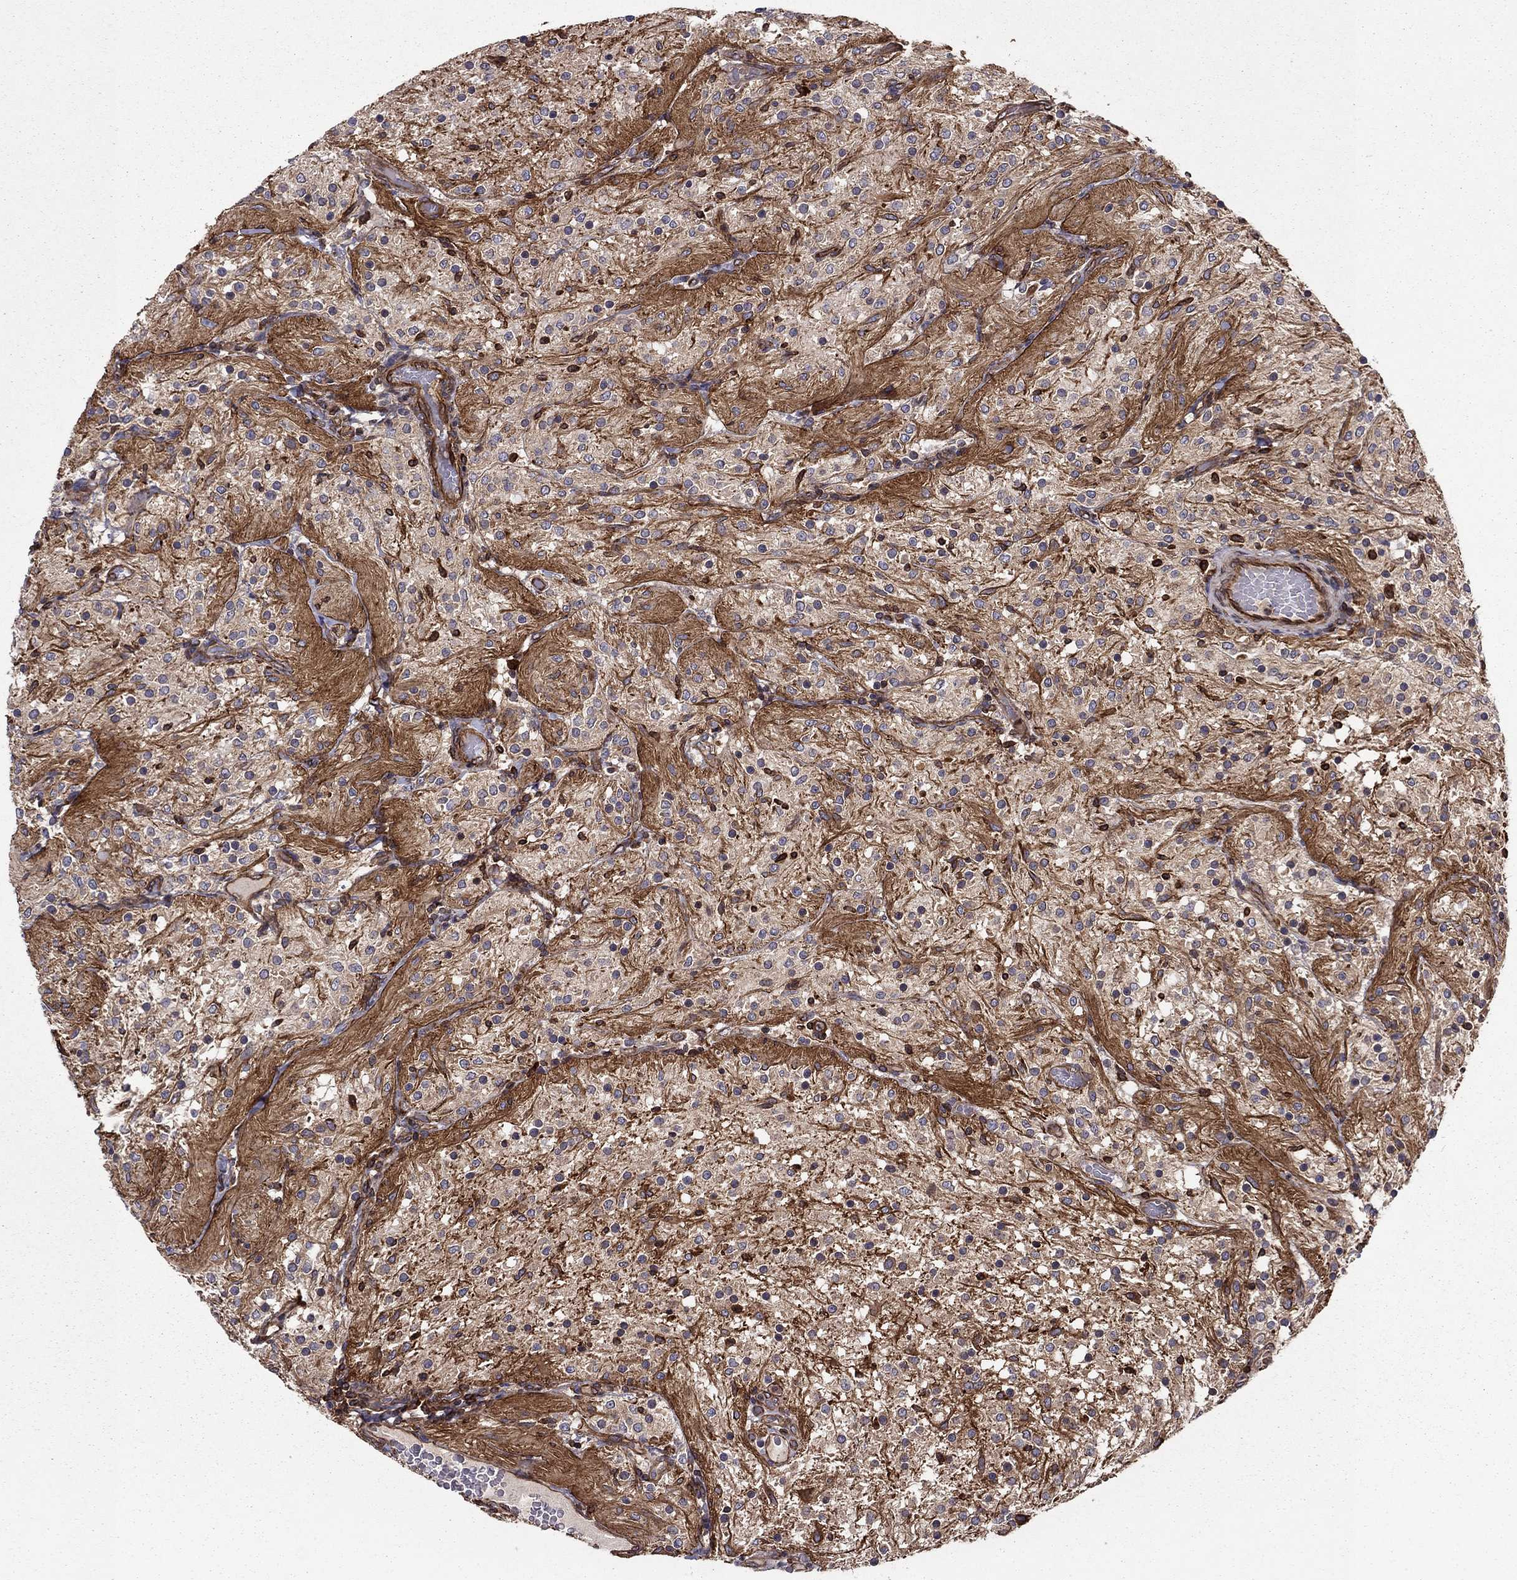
{"staining": {"intensity": "moderate", "quantity": "<25%", "location": "cytoplasmic/membranous"}, "tissue": "glioma", "cell_type": "Tumor cells", "image_type": "cancer", "snomed": [{"axis": "morphology", "description": "Glioma, malignant, Low grade"}, {"axis": "topography", "description": "Brain"}], "caption": "Immunohistochemistry (IHC) photomicrograph of human low-grade glioma (malignant) stained for a protein (brown), which demonstrates low levels of moderate cytoplasmic/membranous expression in about <25% of tumor cells.", "gene": "SHMT1", "patient": {"sex": "male", "age": 3}}